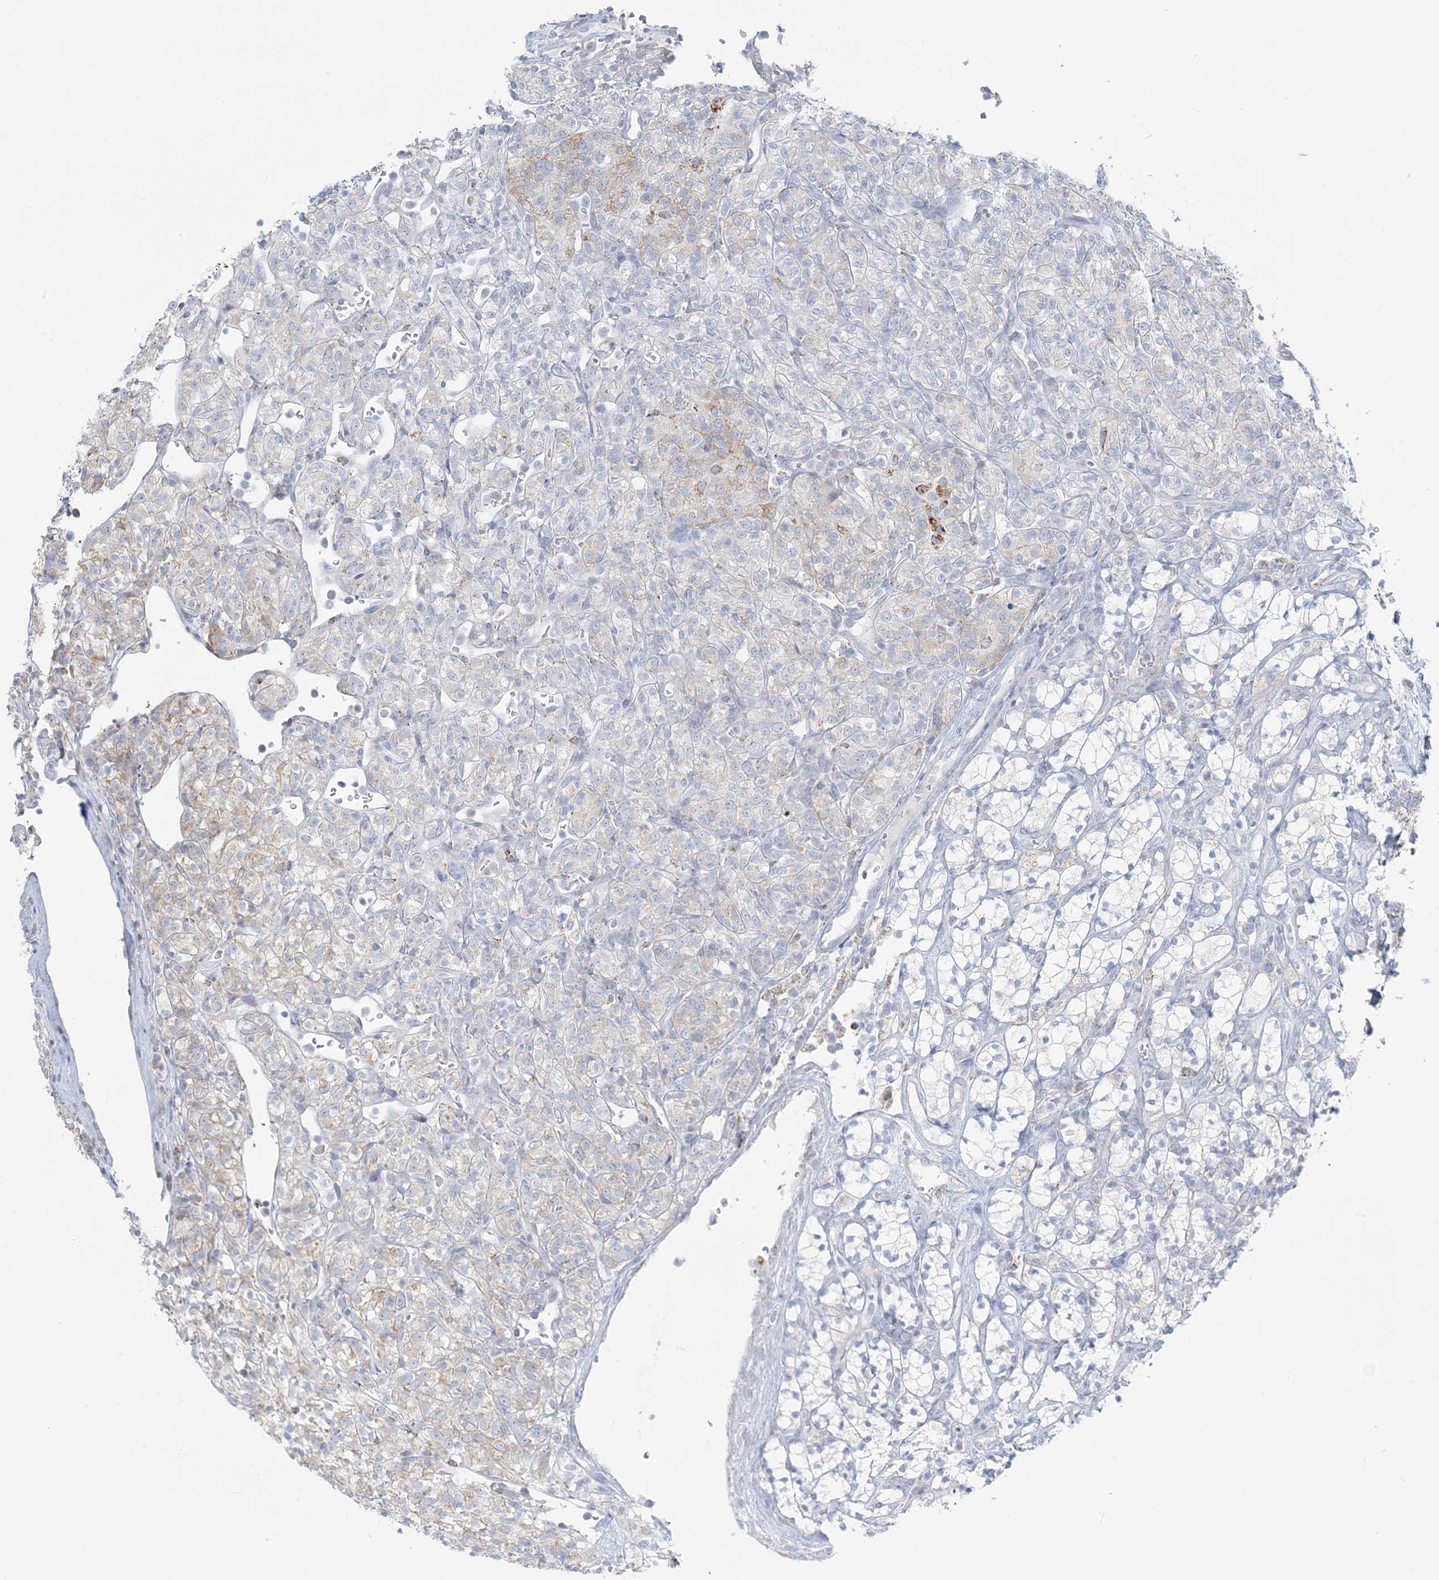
{"staining": {"intensity": "weak", "quantity": "<25%", "location": "cytoplasmic/membranous"}, "tissue": "renal cancer", "cell_type": "Tumor cells", "image_type": "cancer", "snomed": [{"axis": "morphology", "description": "Adenocarcinoma, NOS"}, {"axis": "topography", "description": "Kidney"}], "caption": "Renal adenocarcinoma was stained to show a protein in brown. There is no significant expression in tumor cells.", "gene": "ZDHHC4", "patient": {"sex": "male", "age": 77}}